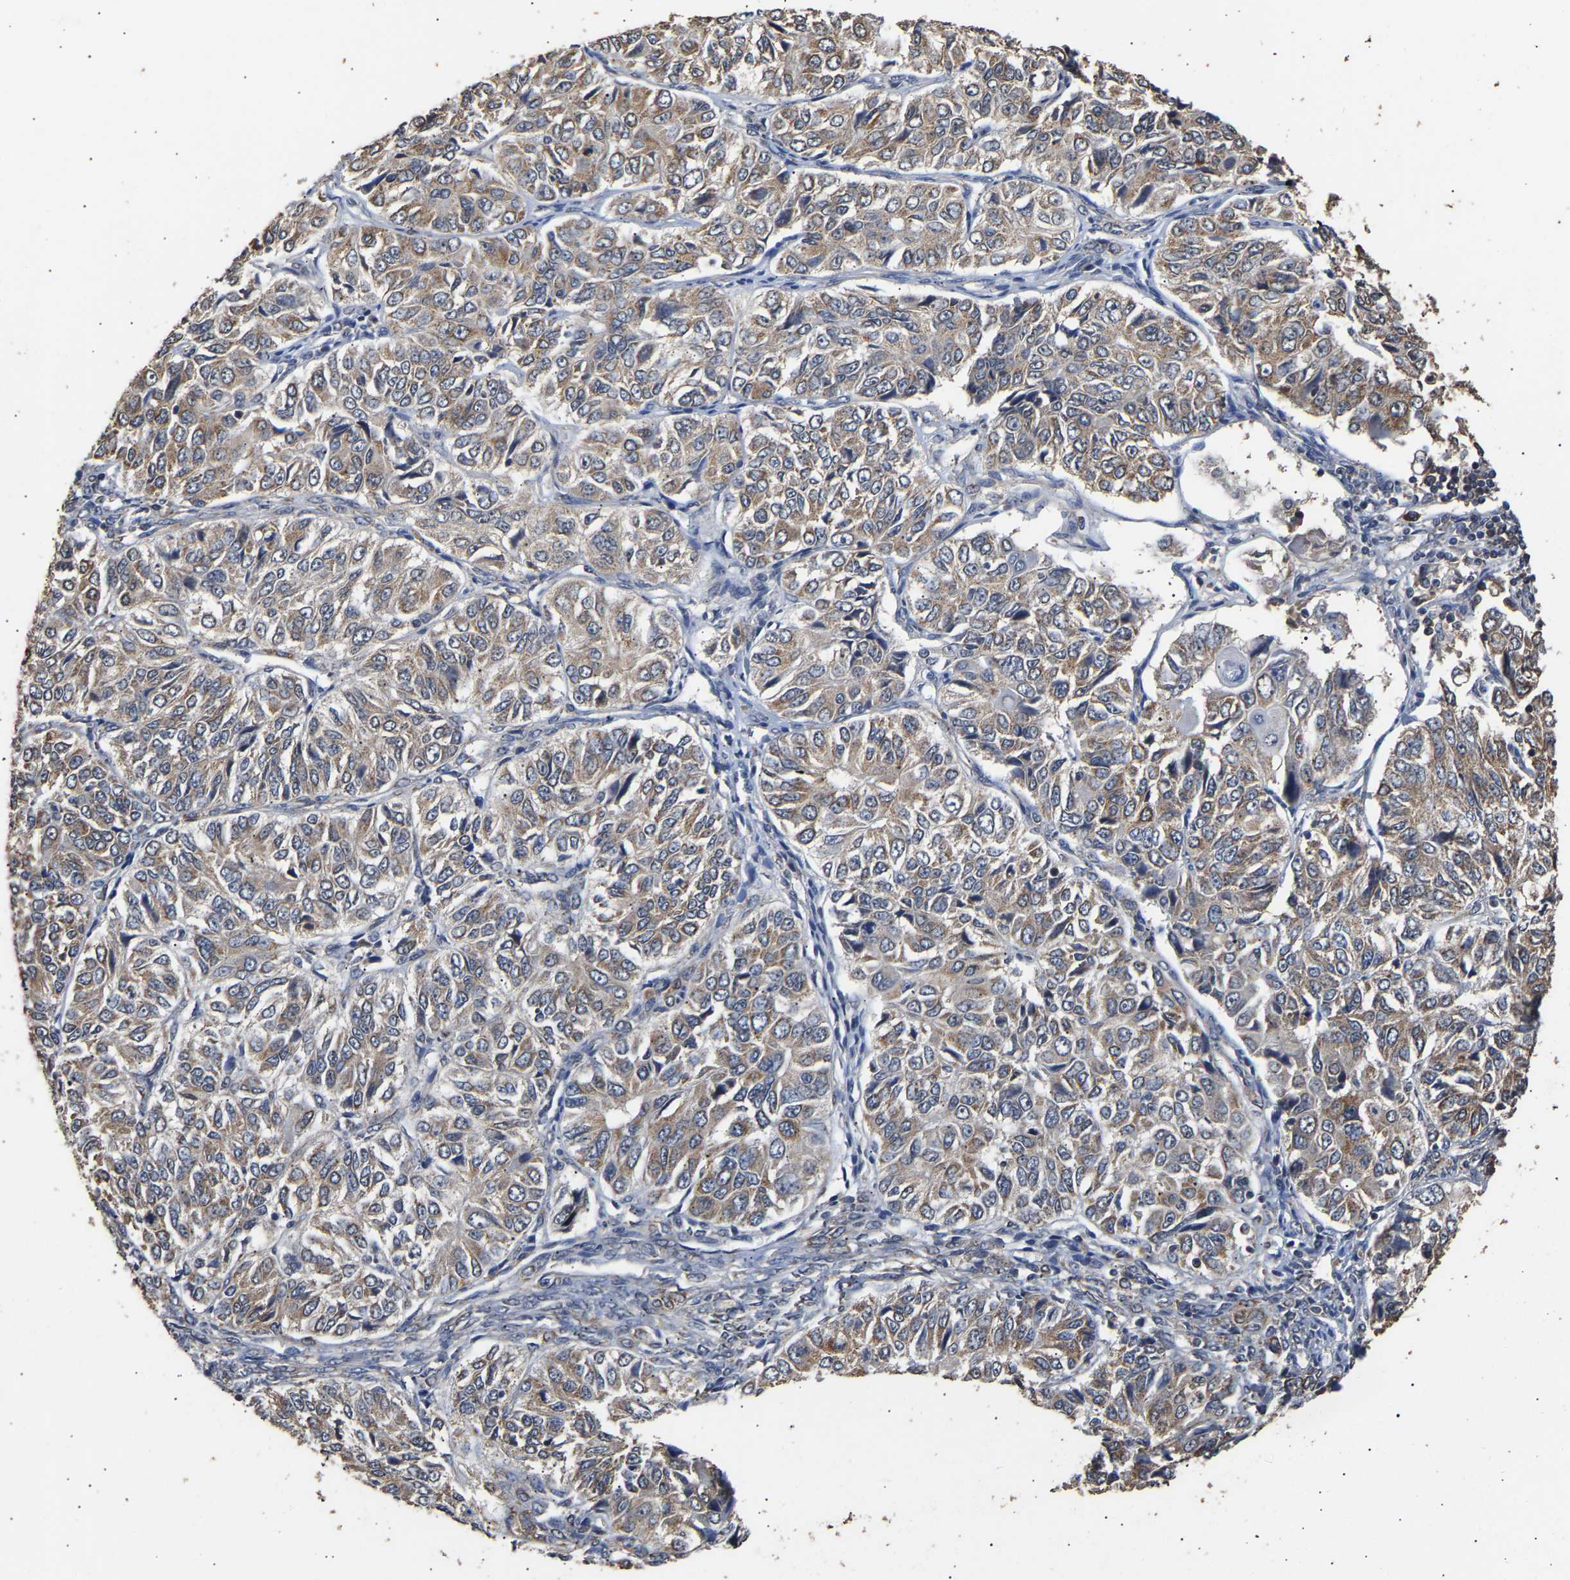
{"staining": {"intensity": "moderate", "quantity": ">75%", "location": "cytoplasmic/membranous"}, "tissue": "ovarian cancer", "cell_type": "Tumor cells", "image_type": "cancer", "snomed": [{"axis": "morphology", "description": "Carcinoma, endometroid"}, {"axis": "topography", "description": "Ovary"}], "caption": "IHC histopathology image of neoplastic tissue: endometroid carcinoma (ovarian) stained using immunohistochemistry shows medium levels of moderate protein expression localized specifically in the cytoplasmic/membranous of tumor cells, appearing as a cytoplasmic/membranous brown color.", "gene": "ZNF26", "patient": {"sex": "female", "age": 51}}